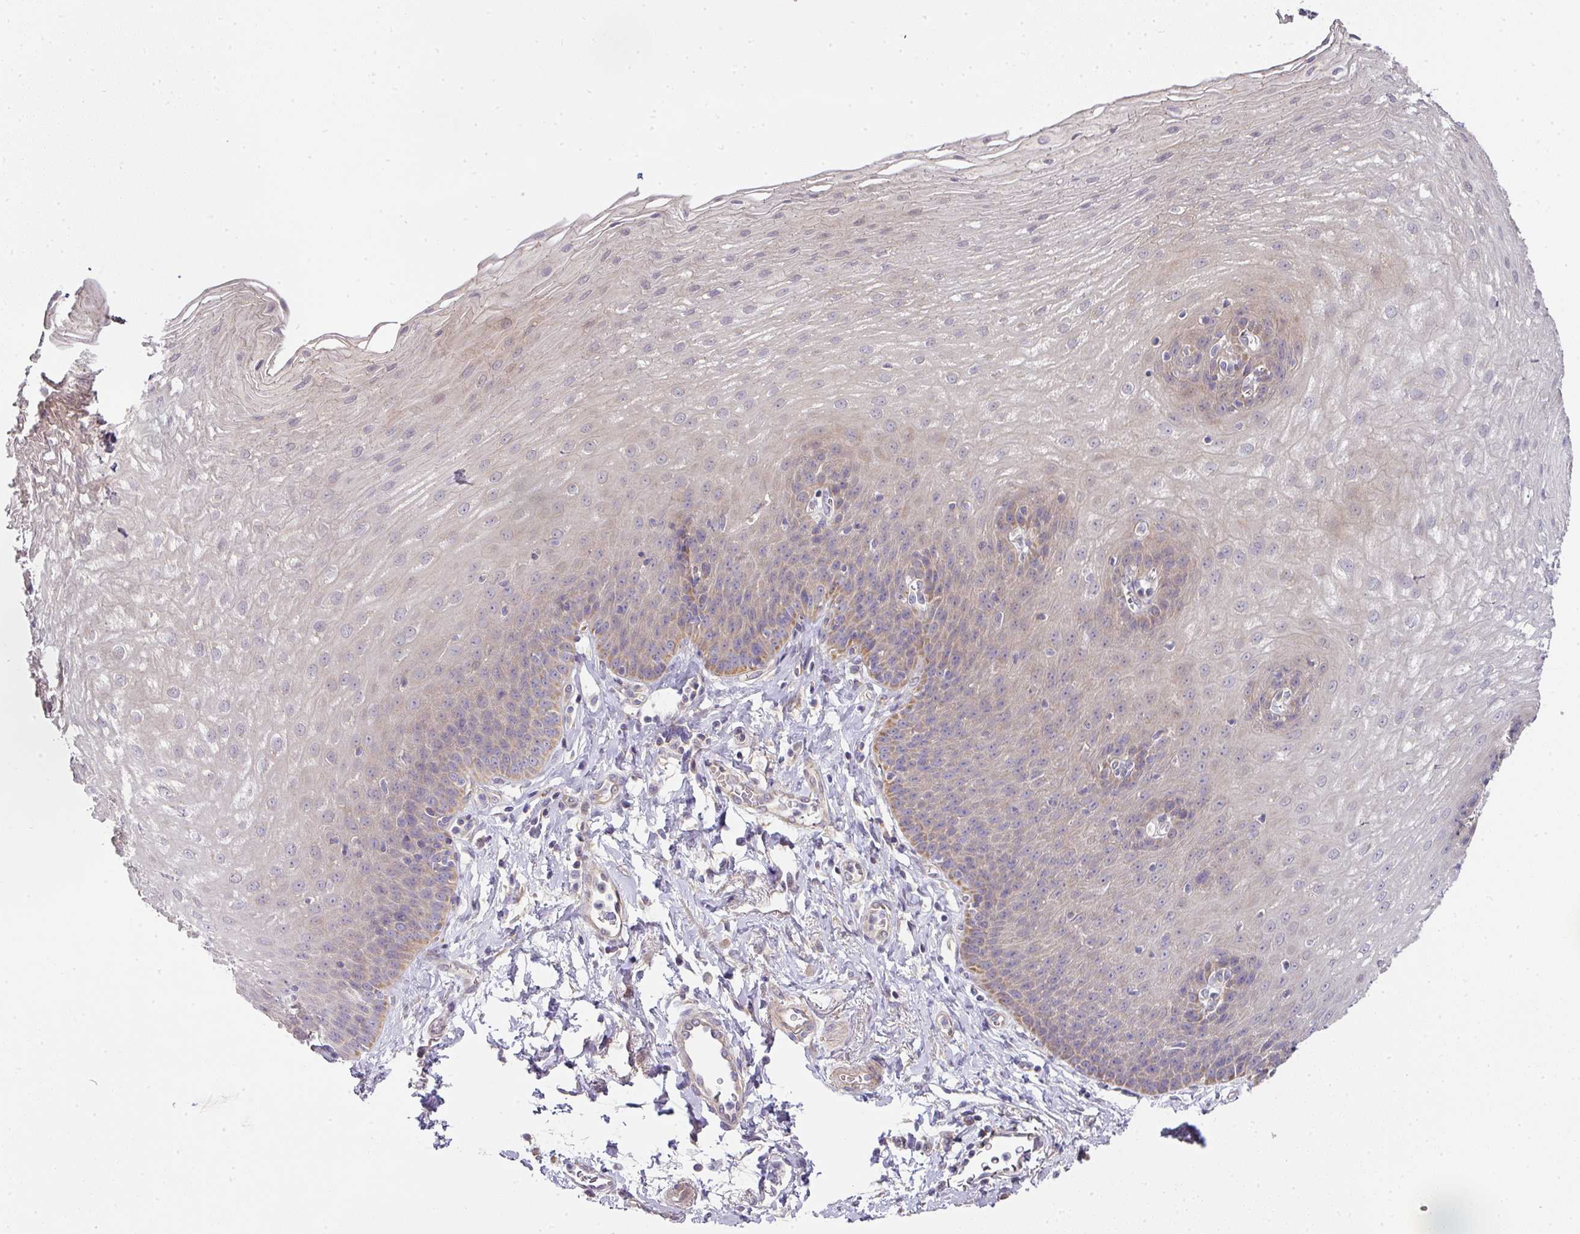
{"staining": {"intensity": "moderate", "quantity": "25%-75%", "location": "cytoplasmic/membranous"}, "tissue": "esophagus", "cell_type": "Squamous epithelial cells", "image_type": "normal", "snomed": [{"axis": "morphology", "description": "Normal tissue, NOS"}, {"axis": "topography", "description": "Esophagus"}], "caption": "Protein positivity by IHC demonstrates moderate cytoplasmic/membranous expression in approximately 25%-75% of squamous epithelial cells in benign esophagus. The staining was performed using DAB (3,3'-diaminobenzidine), with brown indicating positive protein expression. Nuclei are stained blue with hematoxylin.", "gene": "STK35", "patient": {"sex": "female", "age": 81}}